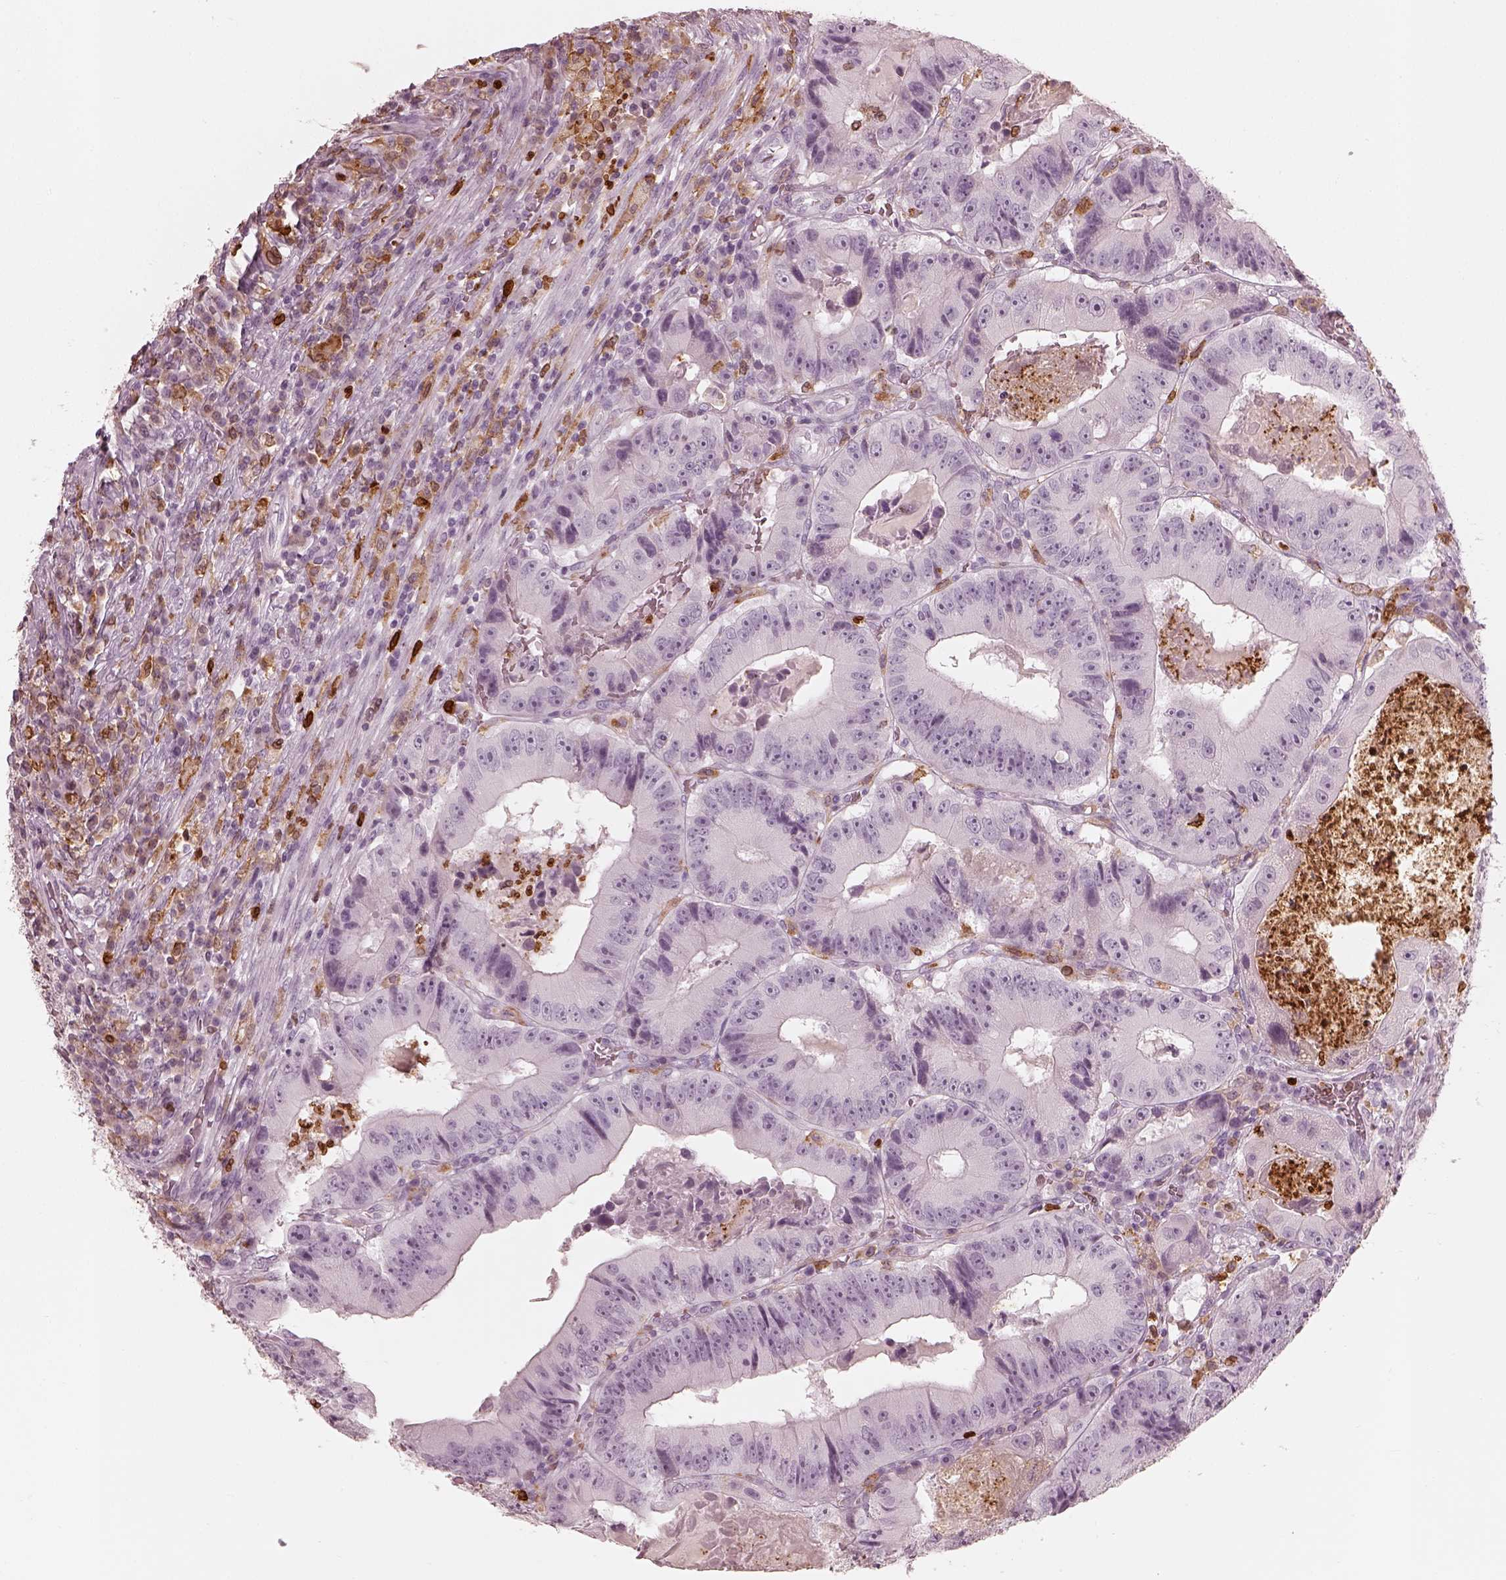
{"staining": {"intensity": "negative", "quantity": "none", "location": "none"}, "tissue": "colorectal cancer", "cell_type": "Tumor cells", "image_type": "cancer", "snomed": [{"axis": "morphology", "description": "Adenocarcinoma, NOS"}, {"axis": "topography", "description": "Colon"}], "caption": "Human adenocarcinoma (colorectal) stained for a protein using immunohistochemistry reveals no staining in tumor cells.", "gene": "ALOX5", "patient": {"sex": "female", "age": 86}}